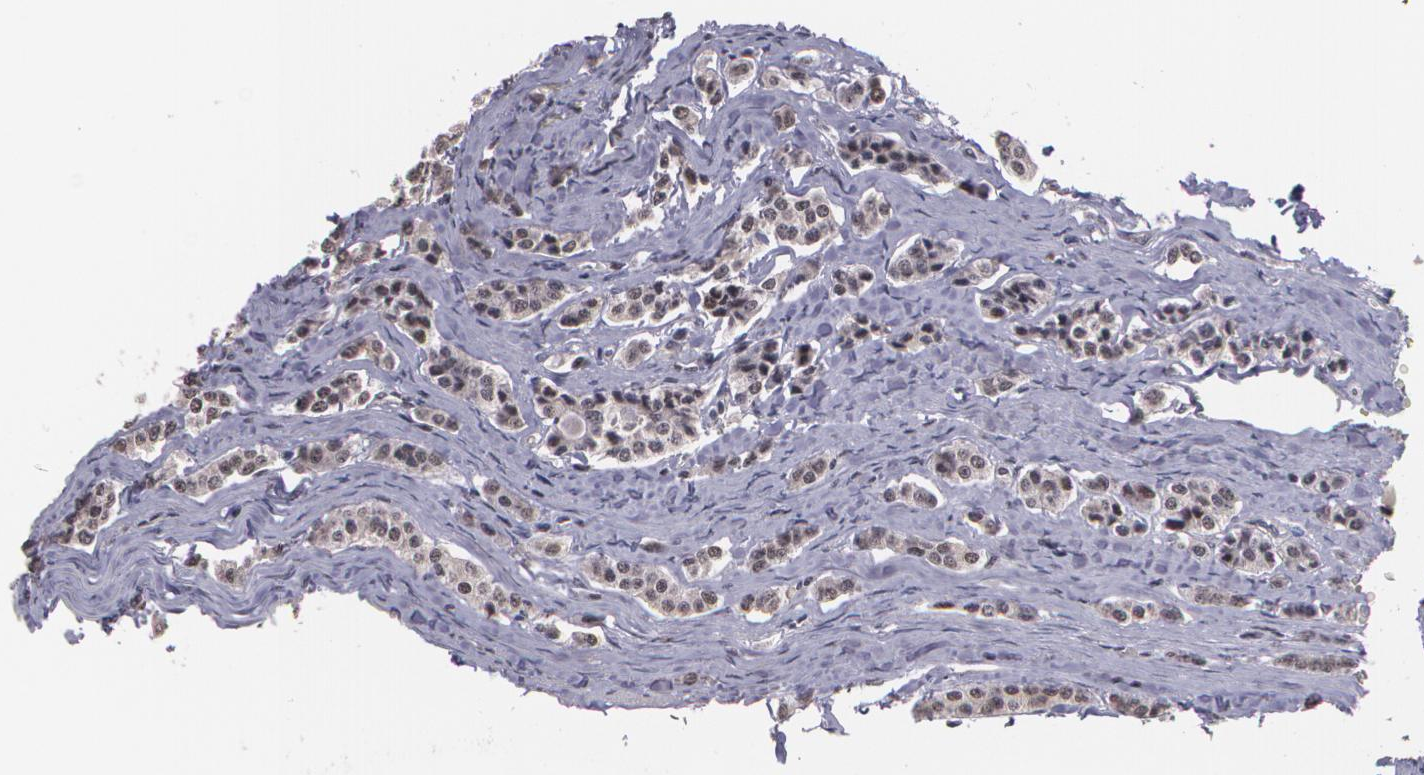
{"staining": {"intensity": "weak", "quantity": ">75%", "location": "cytoplasmic/membranous,nuclear"}, "tissue": "carcinoid", "cell_type": "Tumor cells", "image_type": "cancer", "snomed": [{"axis": "morphology", "description": "Carcinoid, malignant, NOS"}, {"axis": "topography", "description": "Small intestine"}], "caption": "There is low levels of weak cytoplasmic/membranous and nuclear staining in tumor cells of carcinoid, as demonstrated by immunohistochemical staining (brown color).", "gene": "C6orf15", "patient": {"sex": "male", "age": 63}}